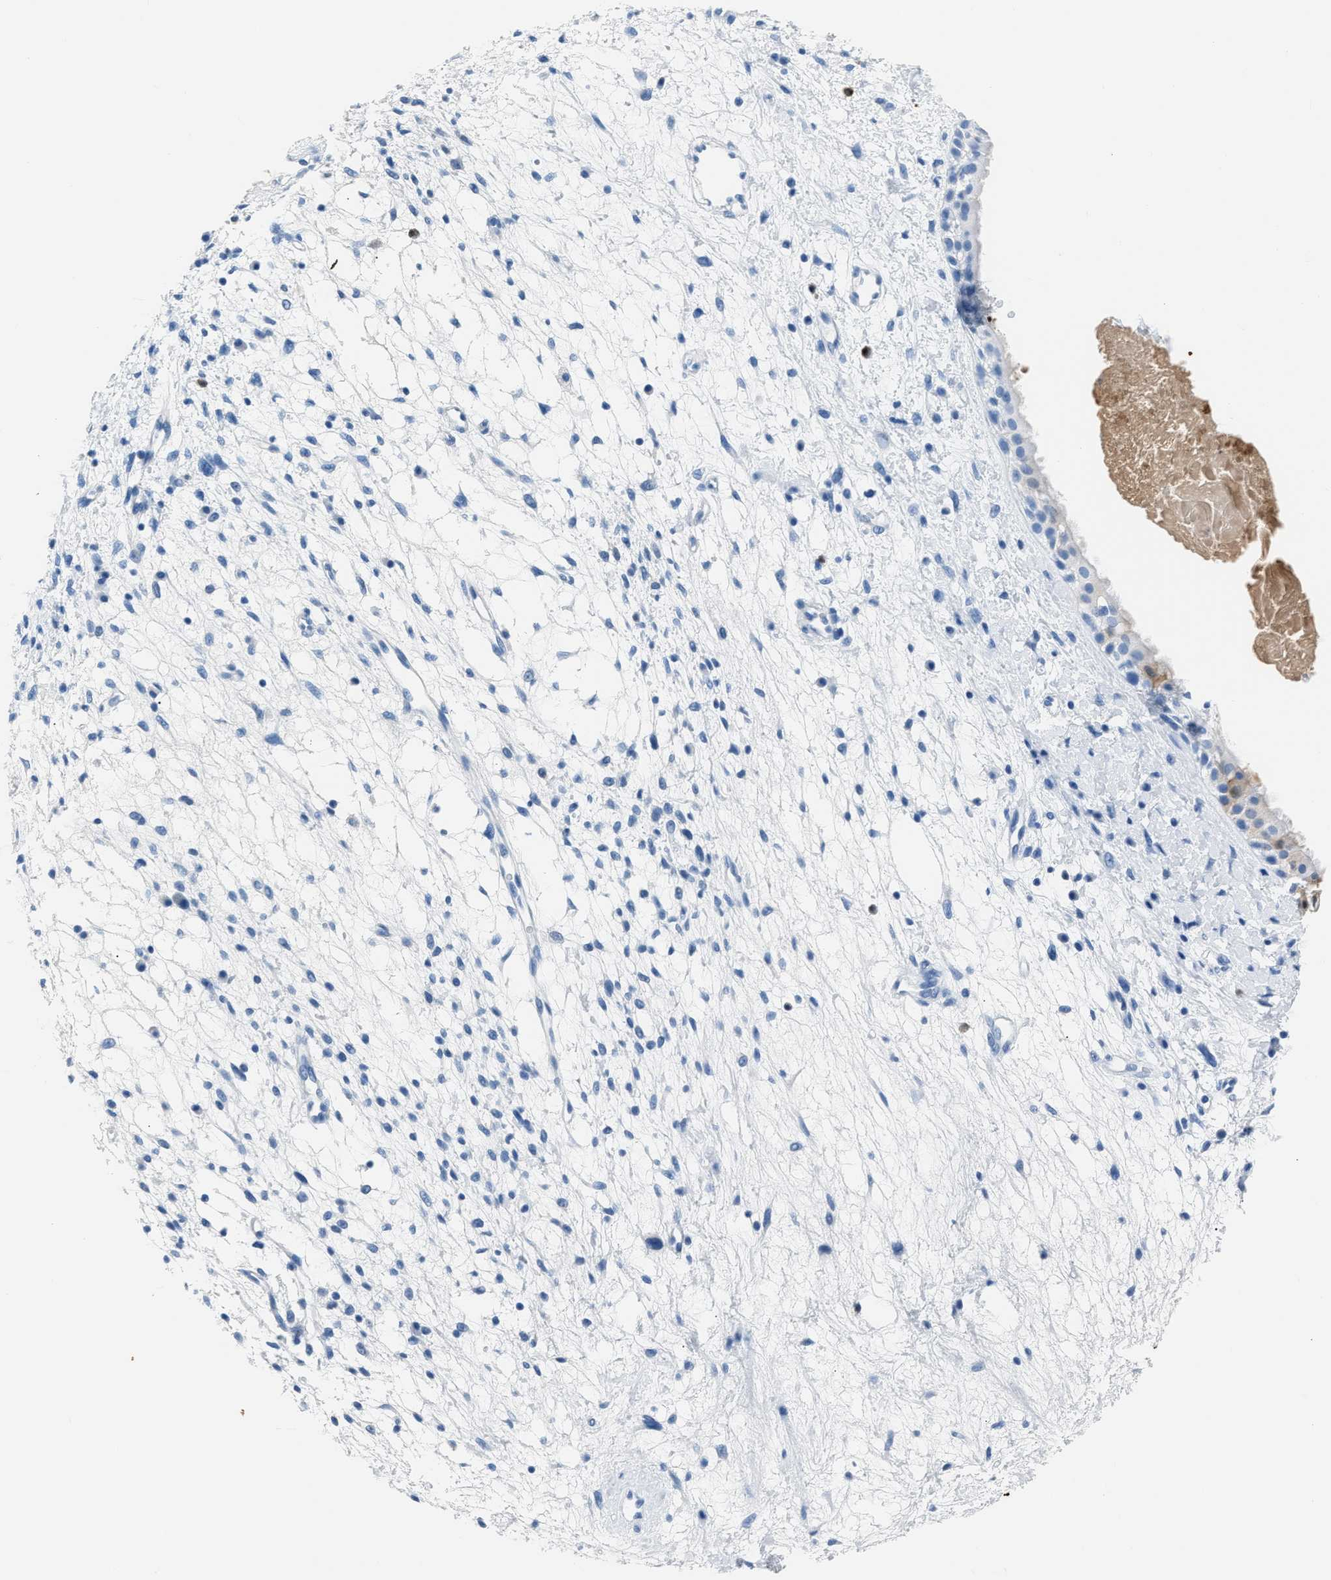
{"staining": {"intensity": "negative", "quantity": "none", "location": "none"}, "tissue": "nasopharynx", "cell_type": "Respiratory epithelial cells", "image_type": "normal", "snomed": [{"axis": "morphology", "description": "Normal tissue, NOS"}, {"axis": "topography", "description": "Nasopharynx"}], "caption": "Benign nasopharynx was stained to show a protein in brown. There is no significant positivity in respiratory epithelial cells.", "gene": "S100P", "patient": {"sex": "male", "age": 22}}